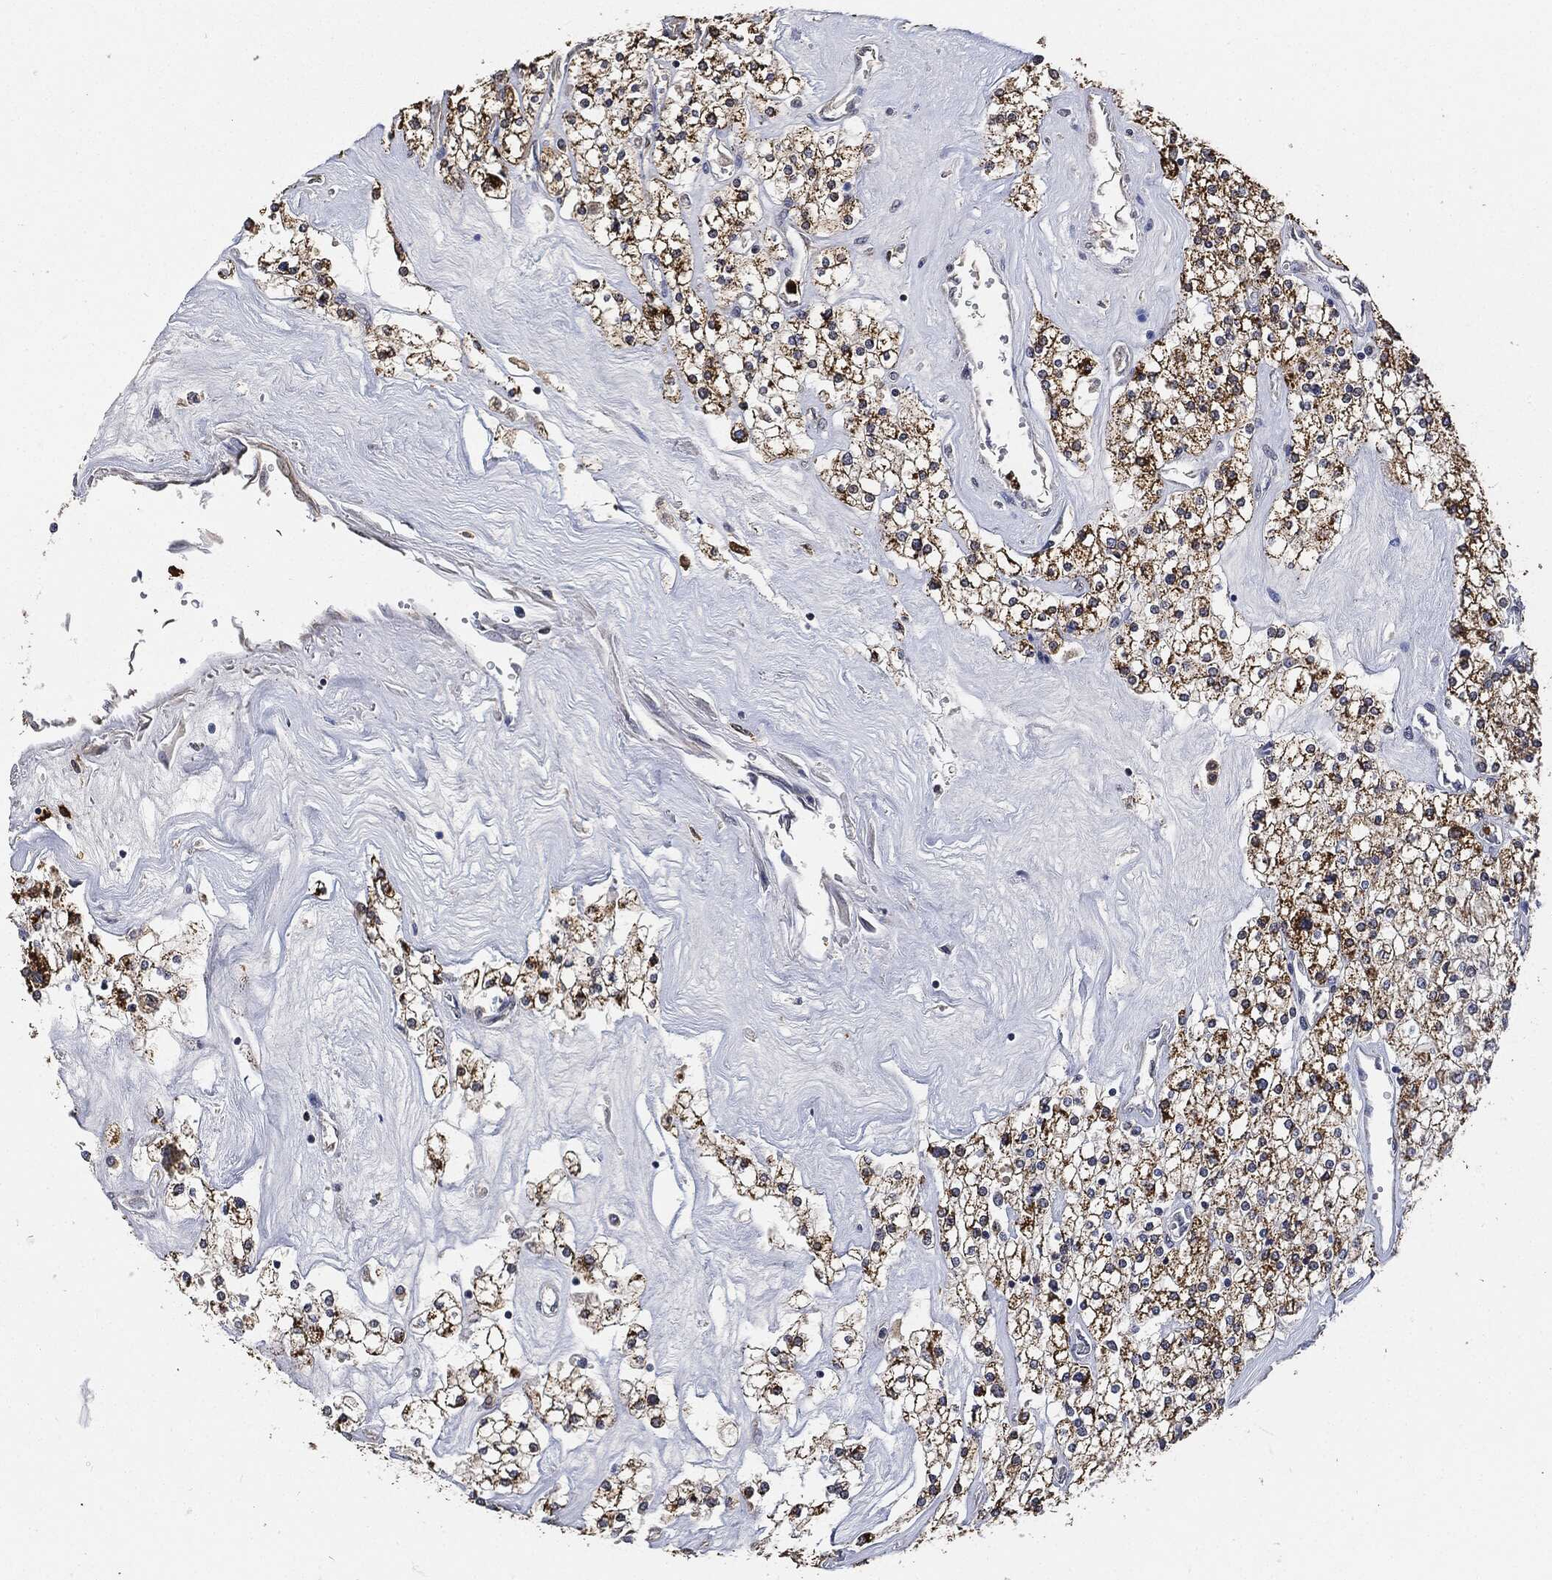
{"staining": {"intensity": "strong", "quantity": ">75%", "location": "cytoplasmic/membranous"}, "tissue": "renal cancer", "cell_type": "Tumor cells", "image_type": "cancer", "snomed": [{"axis": "morphology", "description": "Adenocarcinoma, NOS"}, {"axis": "topography", "description": "Kidney"}], "caption": "Adenocarcinoma (renal) stained with immunohistochemistry demonstrates strong cytoplasmic/membranous positivity in approximately >75% of tumor cells. Nuclei are stained in blue.", "gene": "S100A9", "patient": {"sex": "male", "age": 80}}